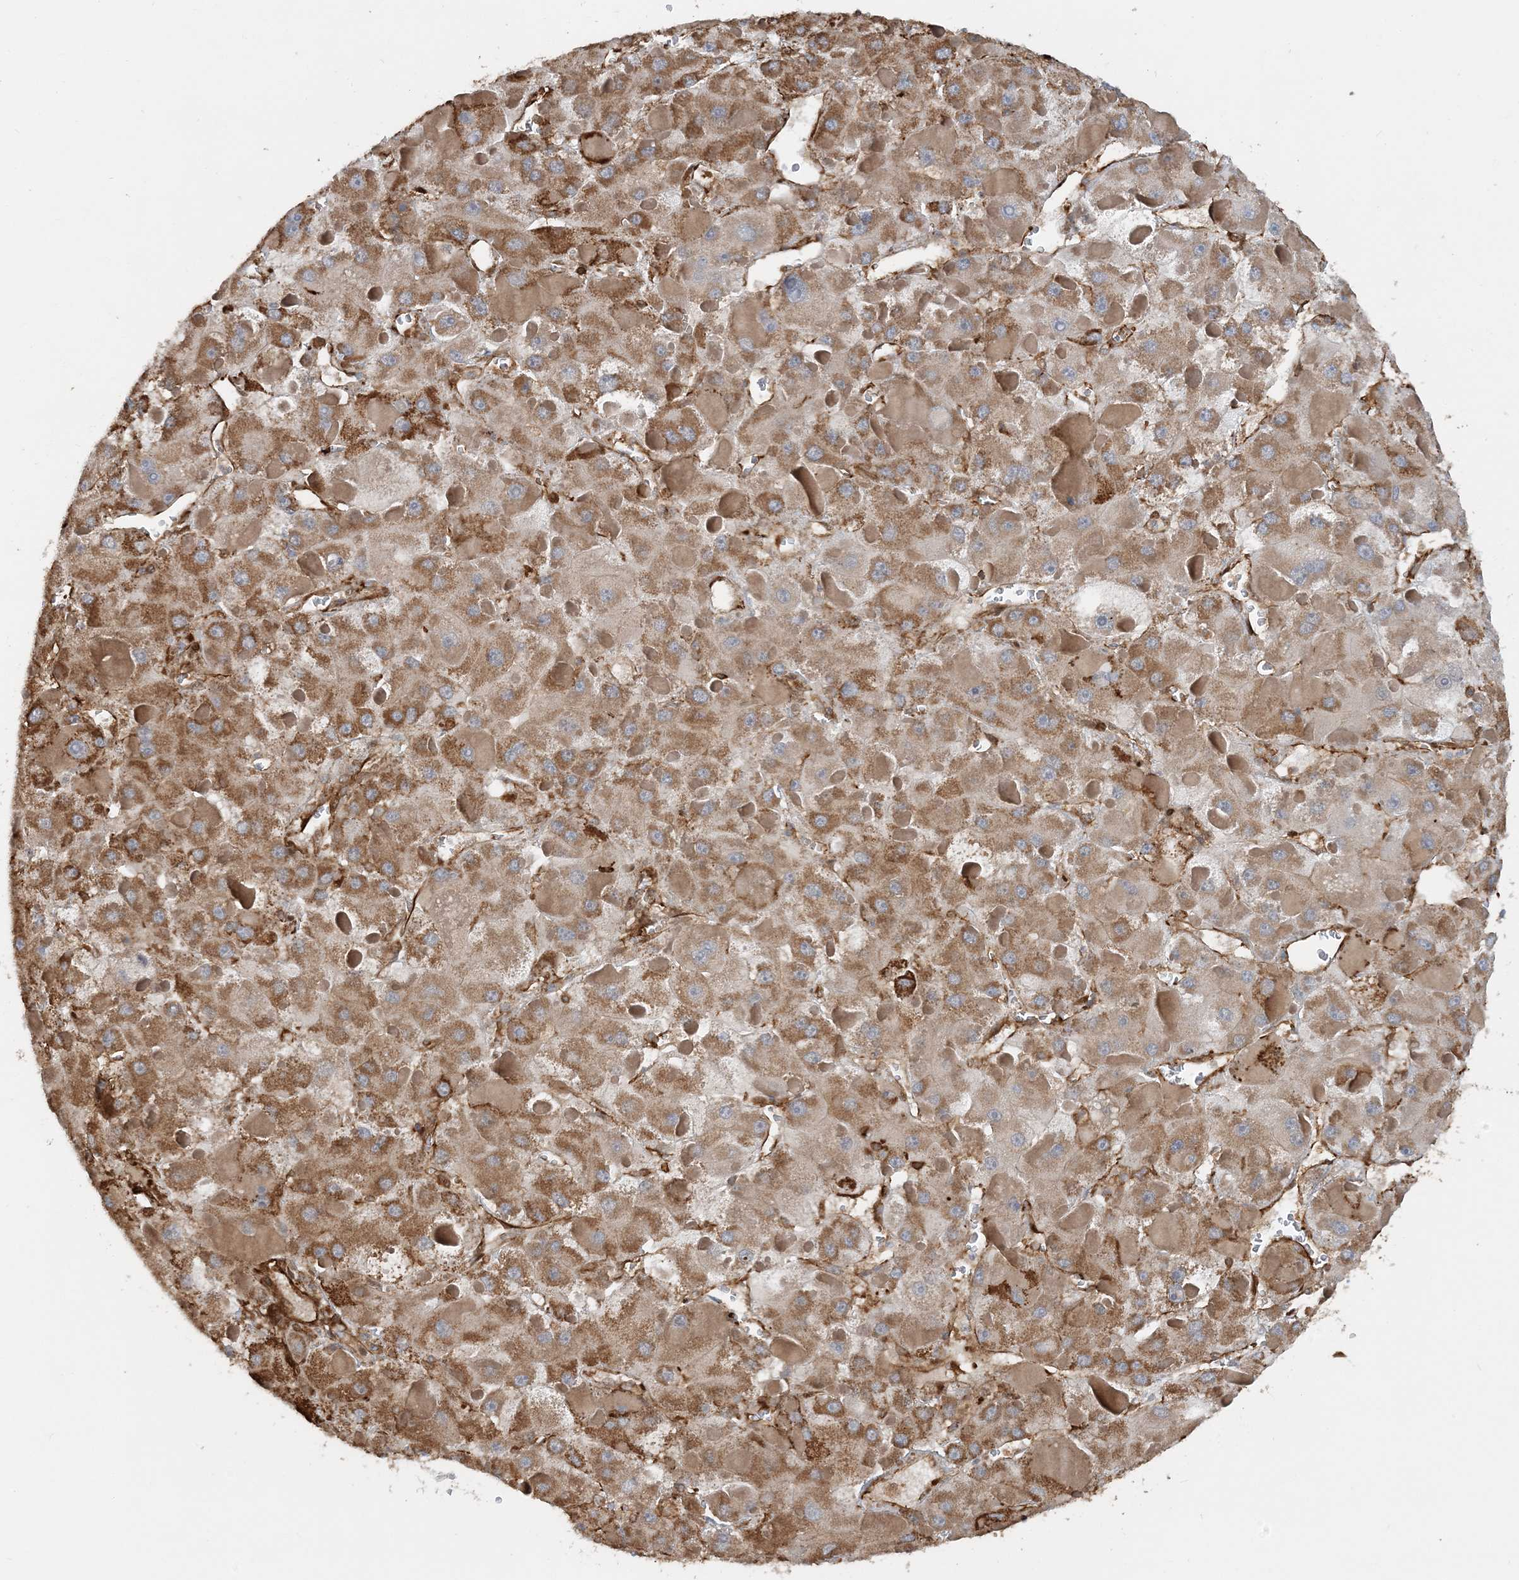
{"staining": {"intensity": "moderate", "quantity": ">75%", "location": "cytoplasmic/membranous"}, "tissue": "liver cancer", "cell_type": "Tumor cells", "image_type": "cancer", "snomed": [{"axis": "morphology", "description": "Carcinoma, Hepatocellular, NOS"}, {"axis": "topography", "description": "Liver"}], "caption": "Hepatocellular carcinoma (liver) stained with immunohistochemistry demonstrates moderate cytoplasmic/membranous expression in about >75% of tumor cells. (Brightfield microscopy of DAB IHC at high magnification).", "gene": "DSTN", "patient": {"sex": "female", "age": 73}}